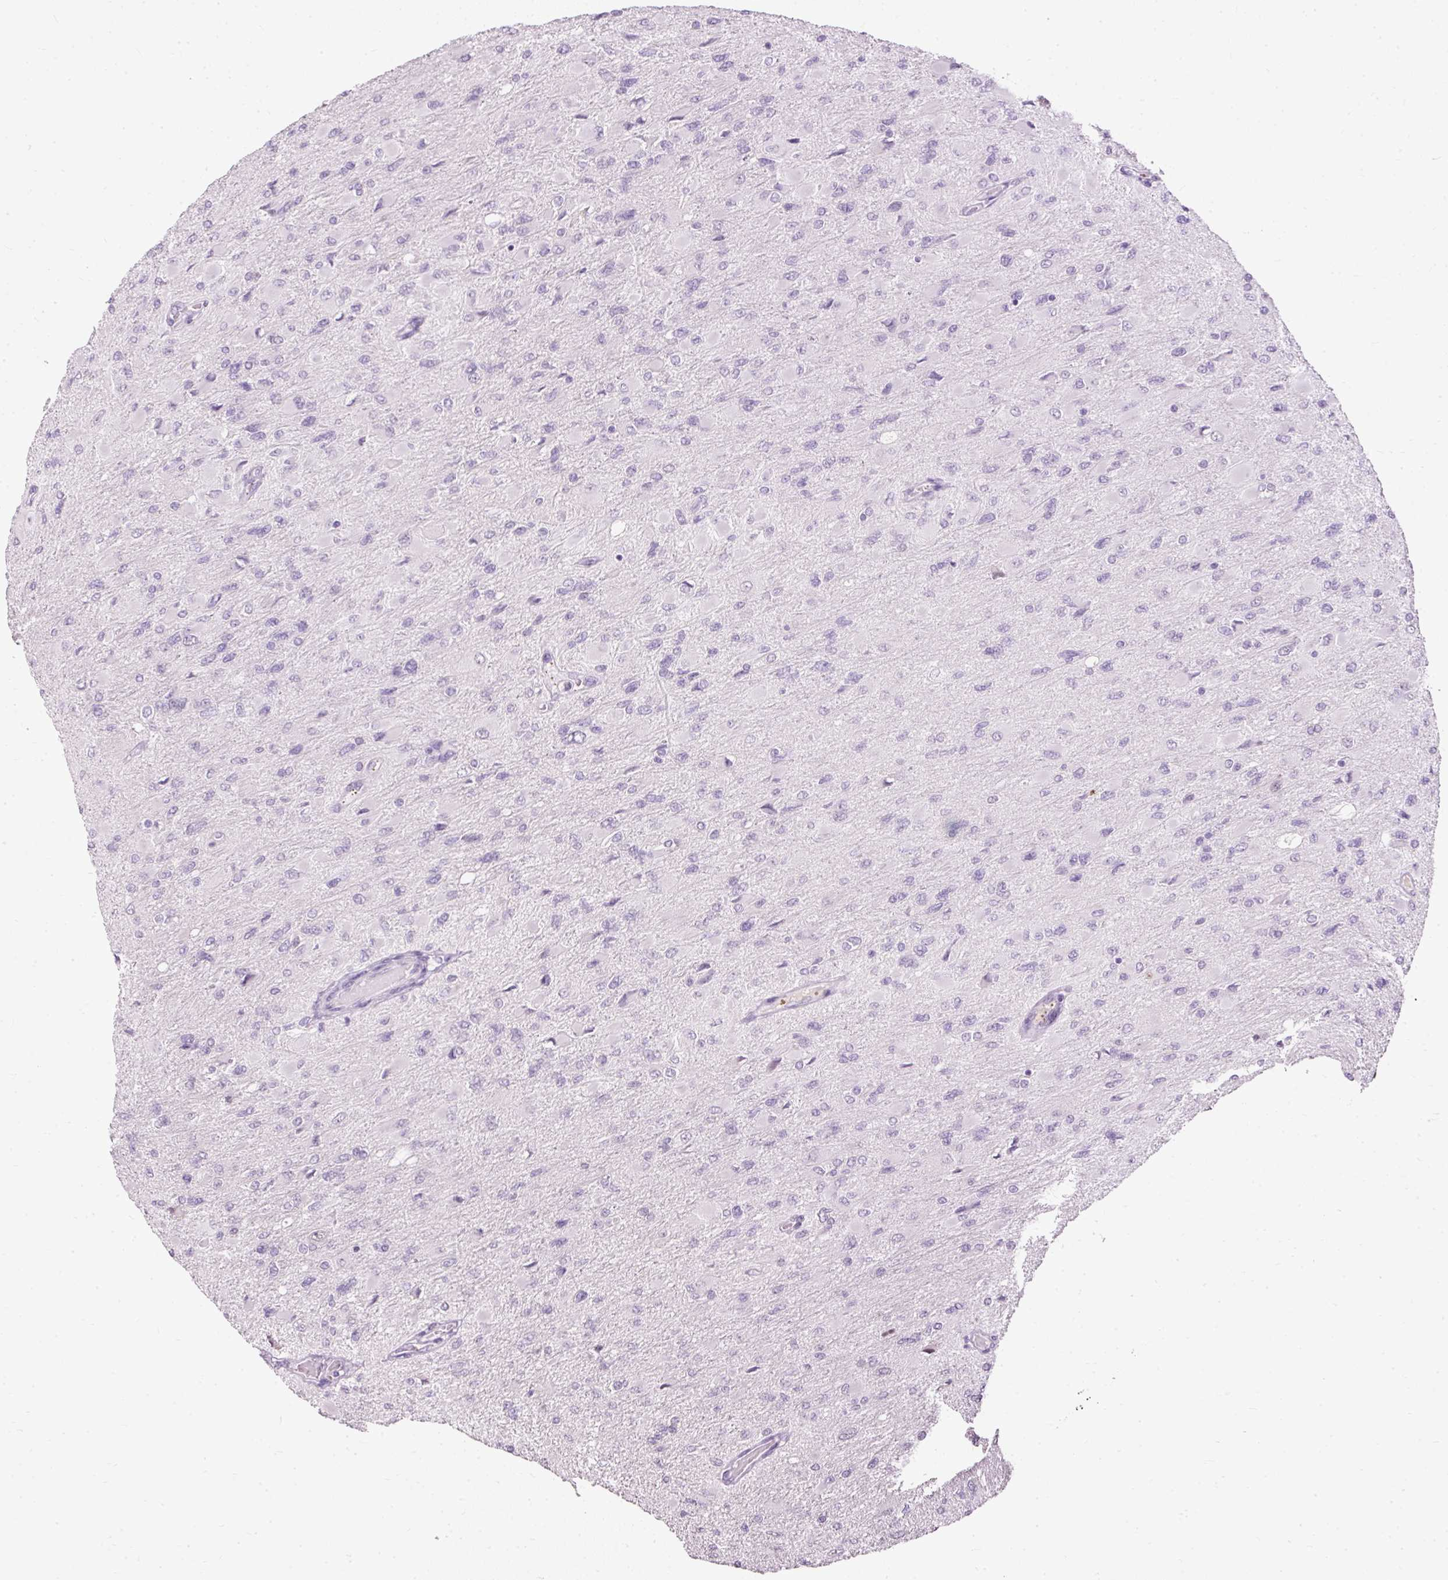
{"staining": {"intensity": "negative", "quantity": "none", "location": "none"}, "tissue": "glioma", "cell_type": "Tumor cells", "image_type": "cancer", "snomed": [{"axis": "morphology", "description": "Glioma, malignant, High grade"}, {"axis": "topography", "description": "Cerebral cortex"}], "caption": "The micrograph shows no staining of tumor cells in malignant glioma (high-grade). Brightfield microscopy of immunohistochemistry (IHC) stained with DAB (brown) and hematoxylin (blue), captured at high magnification.", "gene": "PDE6B", "patient": {"sex": "female", "age": 36}}